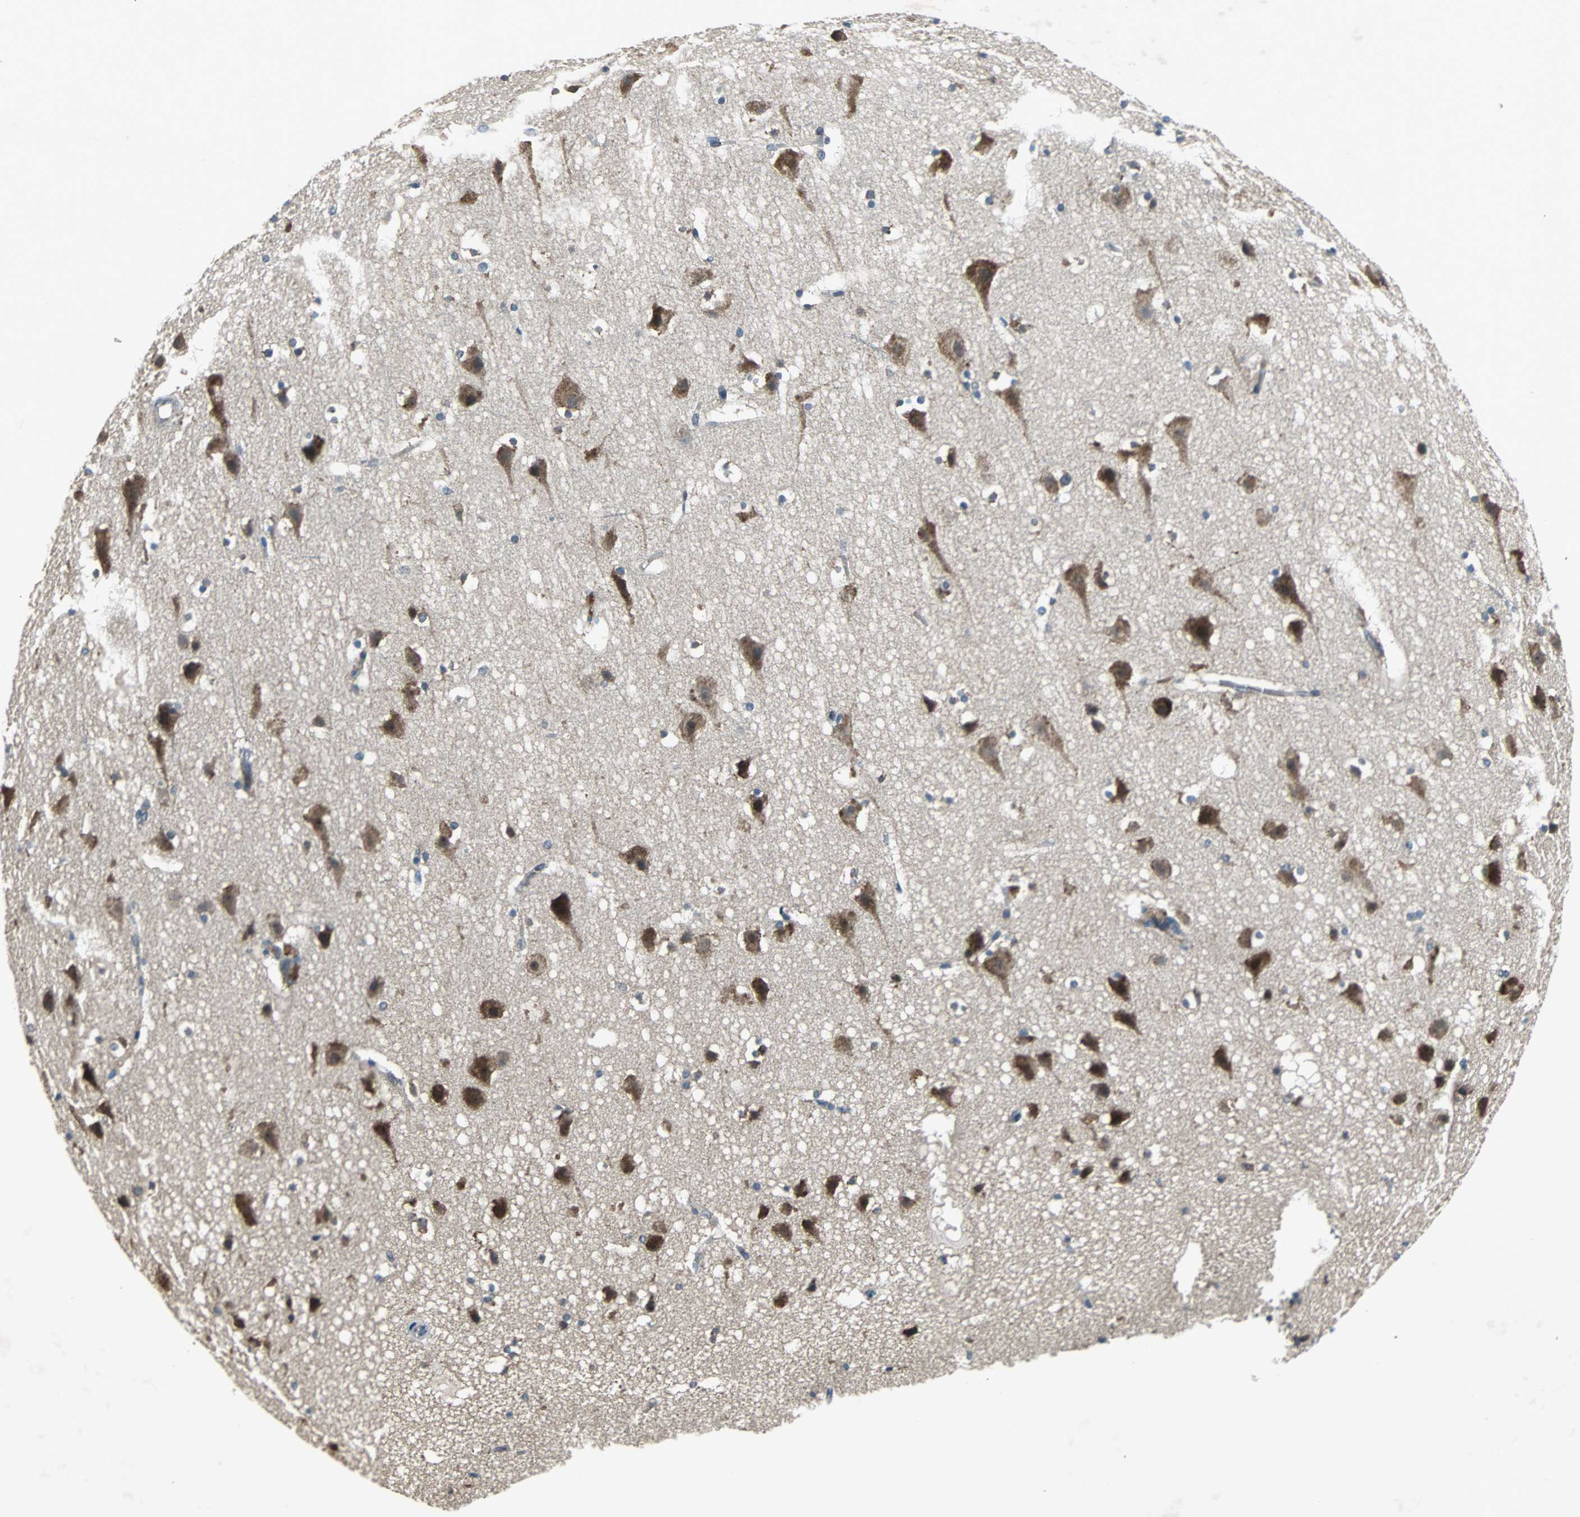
{"staining": {"intensity": "negative", "quantity": "none", "location": "none"}, "tissue": "cerebral cortex", "cell_type": "Endothelial cells", "image_type": "normal", "snomed": [{"axis": "morphology", "description": "Normal tissue, NOS"}, {"axis": "topography", "description": "Cerebral cortex"}], "caption": "DAB immunohistochemical staining of unremarkable human cerebral cortex reveals no significant positivity in endothelial cells.", "gene": "SOS1", "patient": {"sex": "male", "age": 45}}